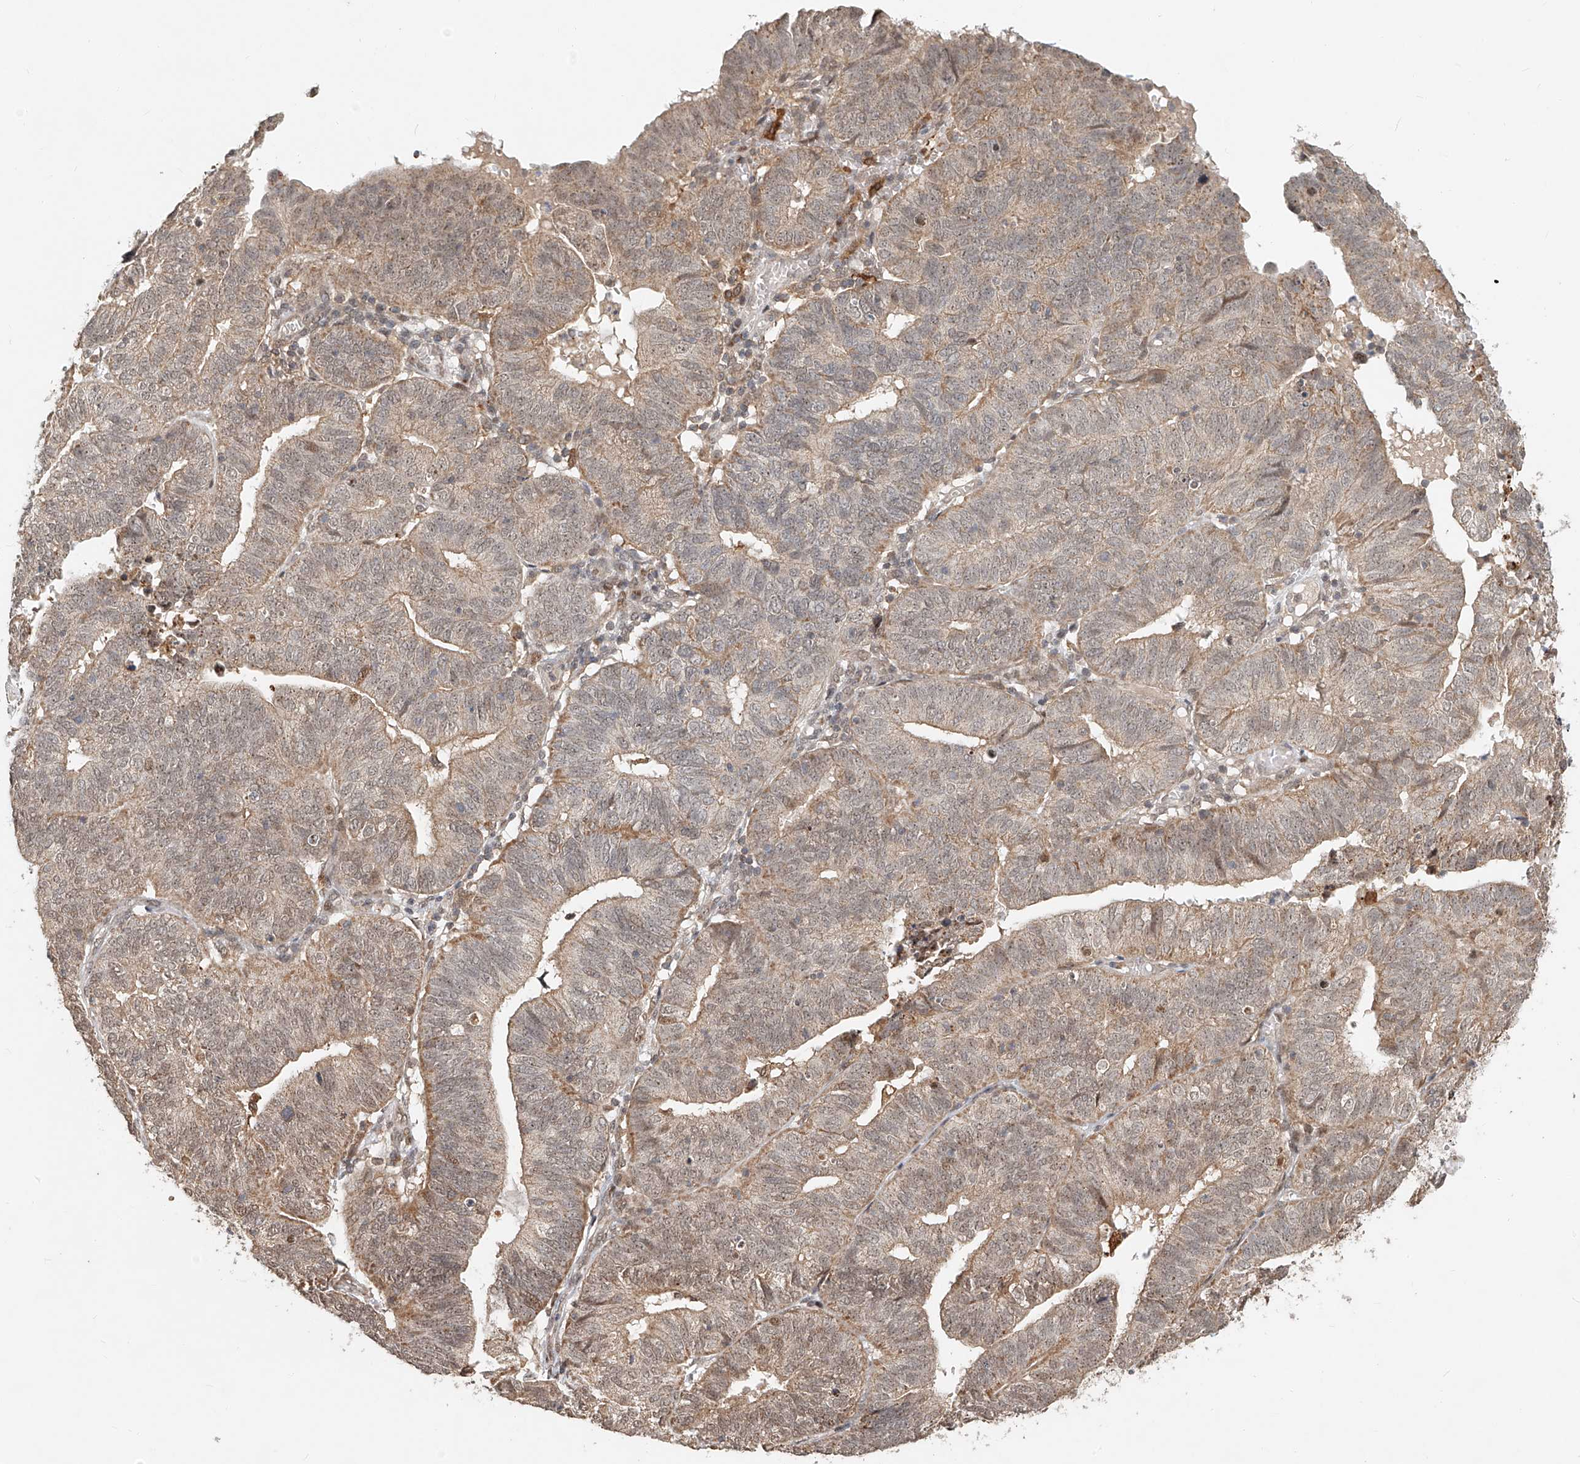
{"staining": {"intensity": "weak", "quantity": "25%-75%", "location": "cytoplasmic/membranous,nuclear"}, "tissue": "endometrial cancer", "cell_type": "Tumor cells", "image_type": "cancer", "snomed": [{"axis": "morphology", "description": "Adenocarcinoma, NOS"}, {"axis": "topography", "description": "Uterus"}], "caption": "A brown stain highlights weak cytoplasmic/membranous and nuclear expression of a protein in adenocarcinoma (endometrial) tumor cells.", "gene": "SYTL3", "patient": {"sex": "female", "age": 77}}